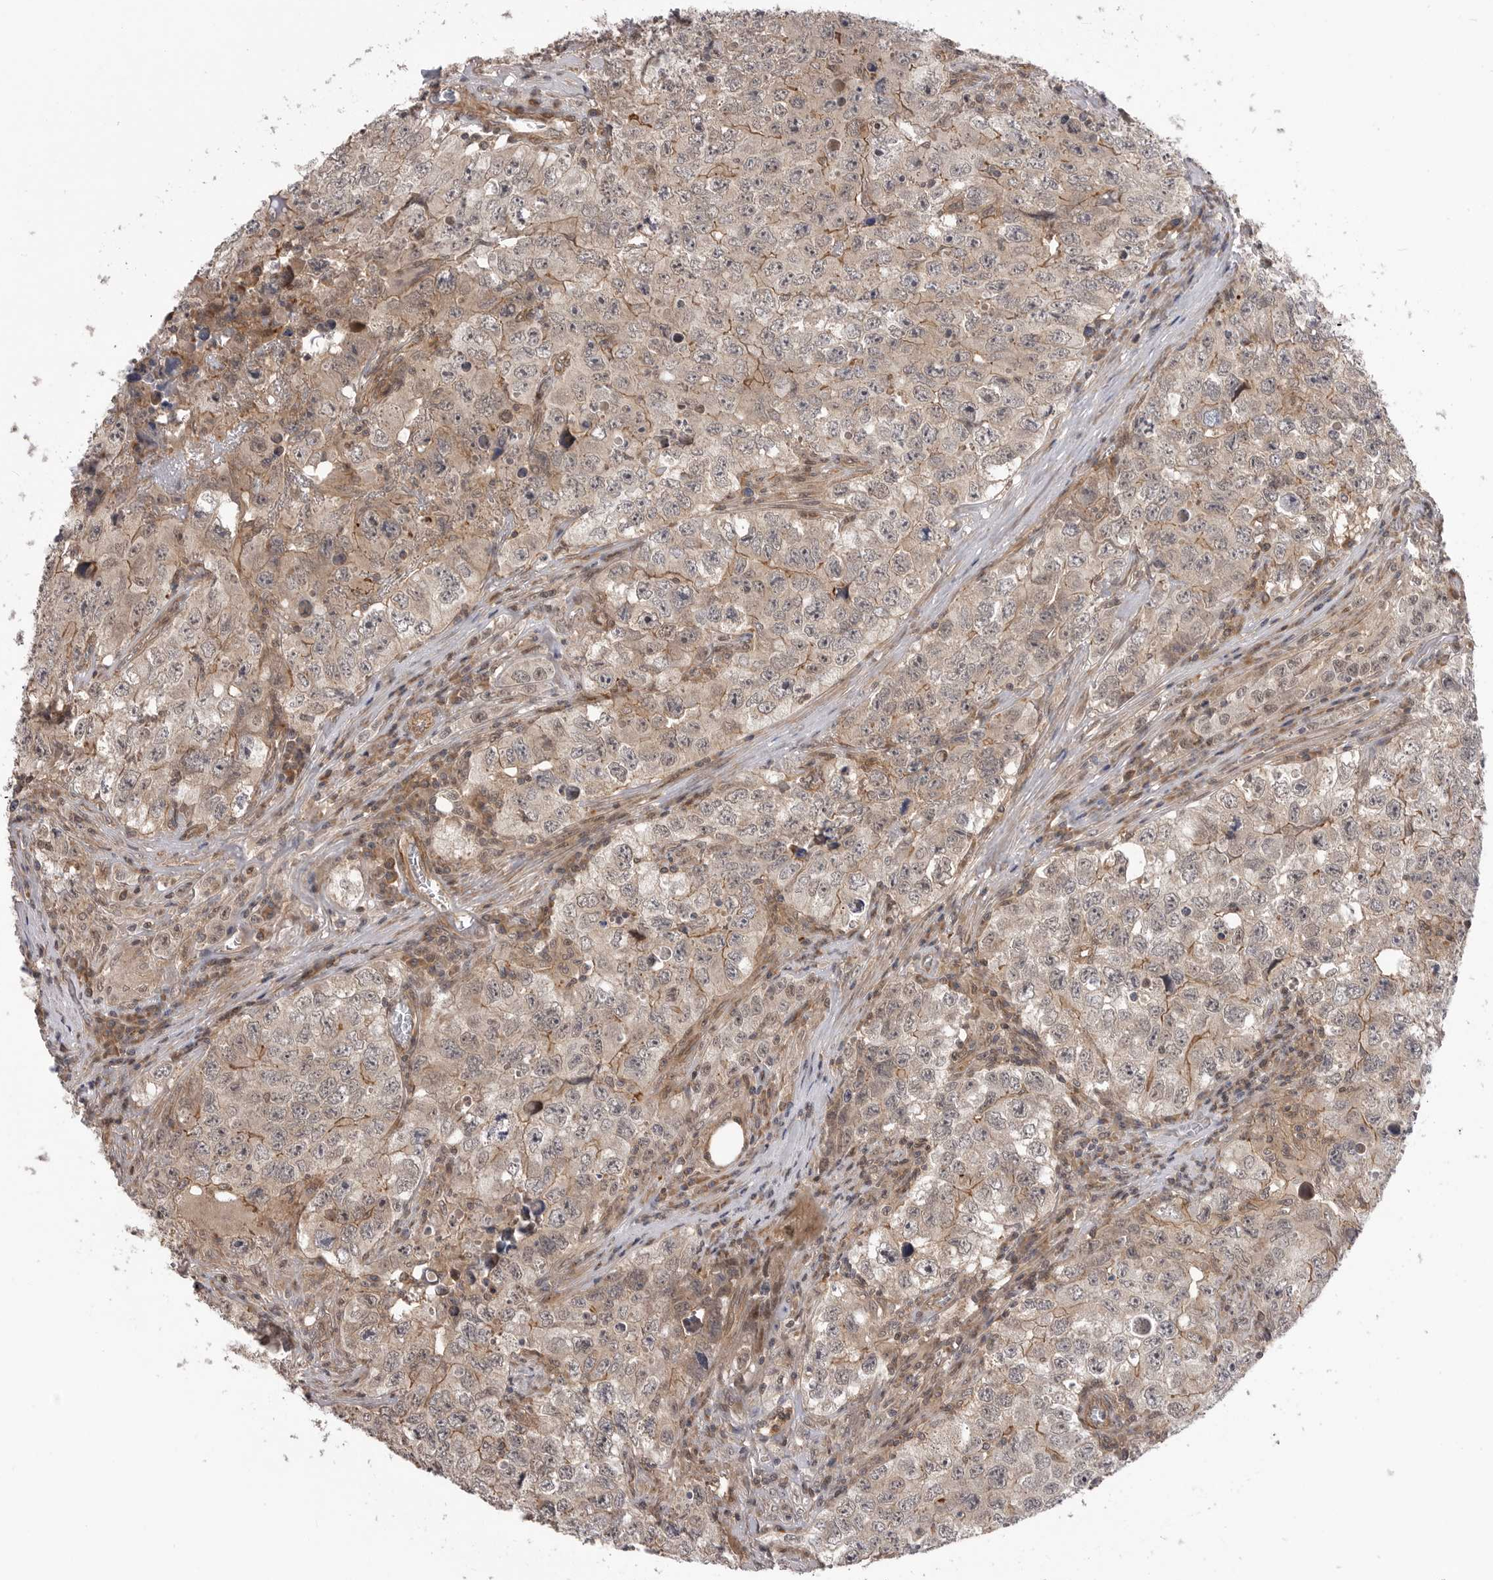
{"staining": {"intensity": "weak", "quantity": "<25%", "location": "cytoplasmic/membranous"}, "tissue": "testis cancer", "cell_type": "Tumor cells", "image_type": "cancer", "snomed": [{"axis": "morphology", "description": "Seminoma, NOS"}, {"axis": "morphology", "description": "Carcinoma, Embryonal, NOS"}, {"axis": "topography", "description": "Testis"}], "caption": "This is an immunohistochemistry histopathology image of testis seminoma. There is no staining in tumor cells.", "gene": "TRIM56", "patient": {"sex": "male", "age": 43}}